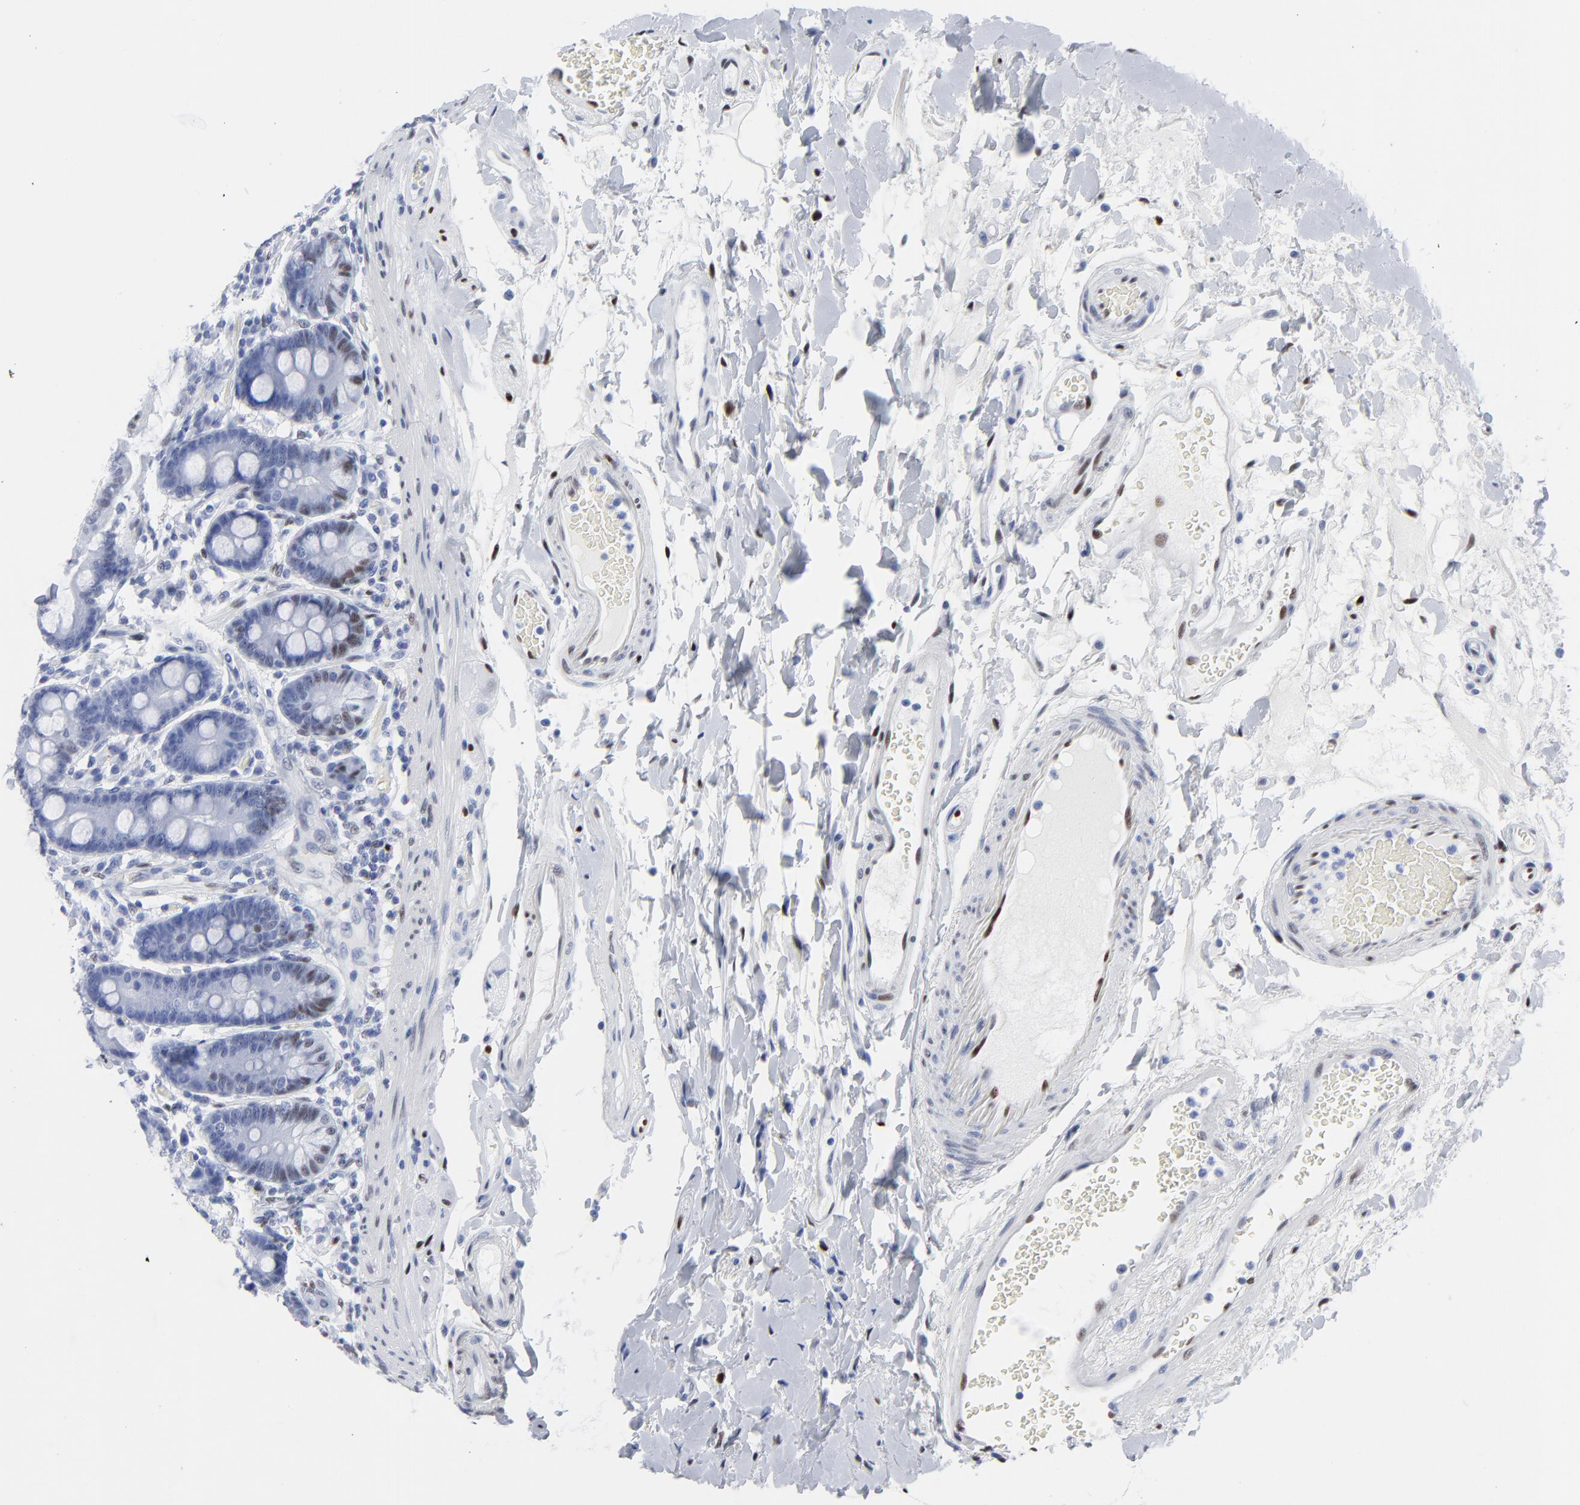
{"staining": {"intensity": "moderate", "quantity": "25%-75%", "location": "nuclear"}, "tissue": "duodenum", "cell_type": "Glandular cells", "image_type": "normal", "snomed": [{"axis": "morphology", "description": "Normal tissue, NOS"}, {"axis": "topography", "description": "Duodenum"}], "caption": "Unremarkable duodenum demonstrates moderate nuclear staining in about 25%-75% of glandular cells, visualized by immunohistochemistry. The staining is performed using DAB brown chromogen to label protein expression. The nuclei are counter-stained blue using hematoxylin.", "gene": "JUN", "patient": {"sex": "female", "age": 64}}